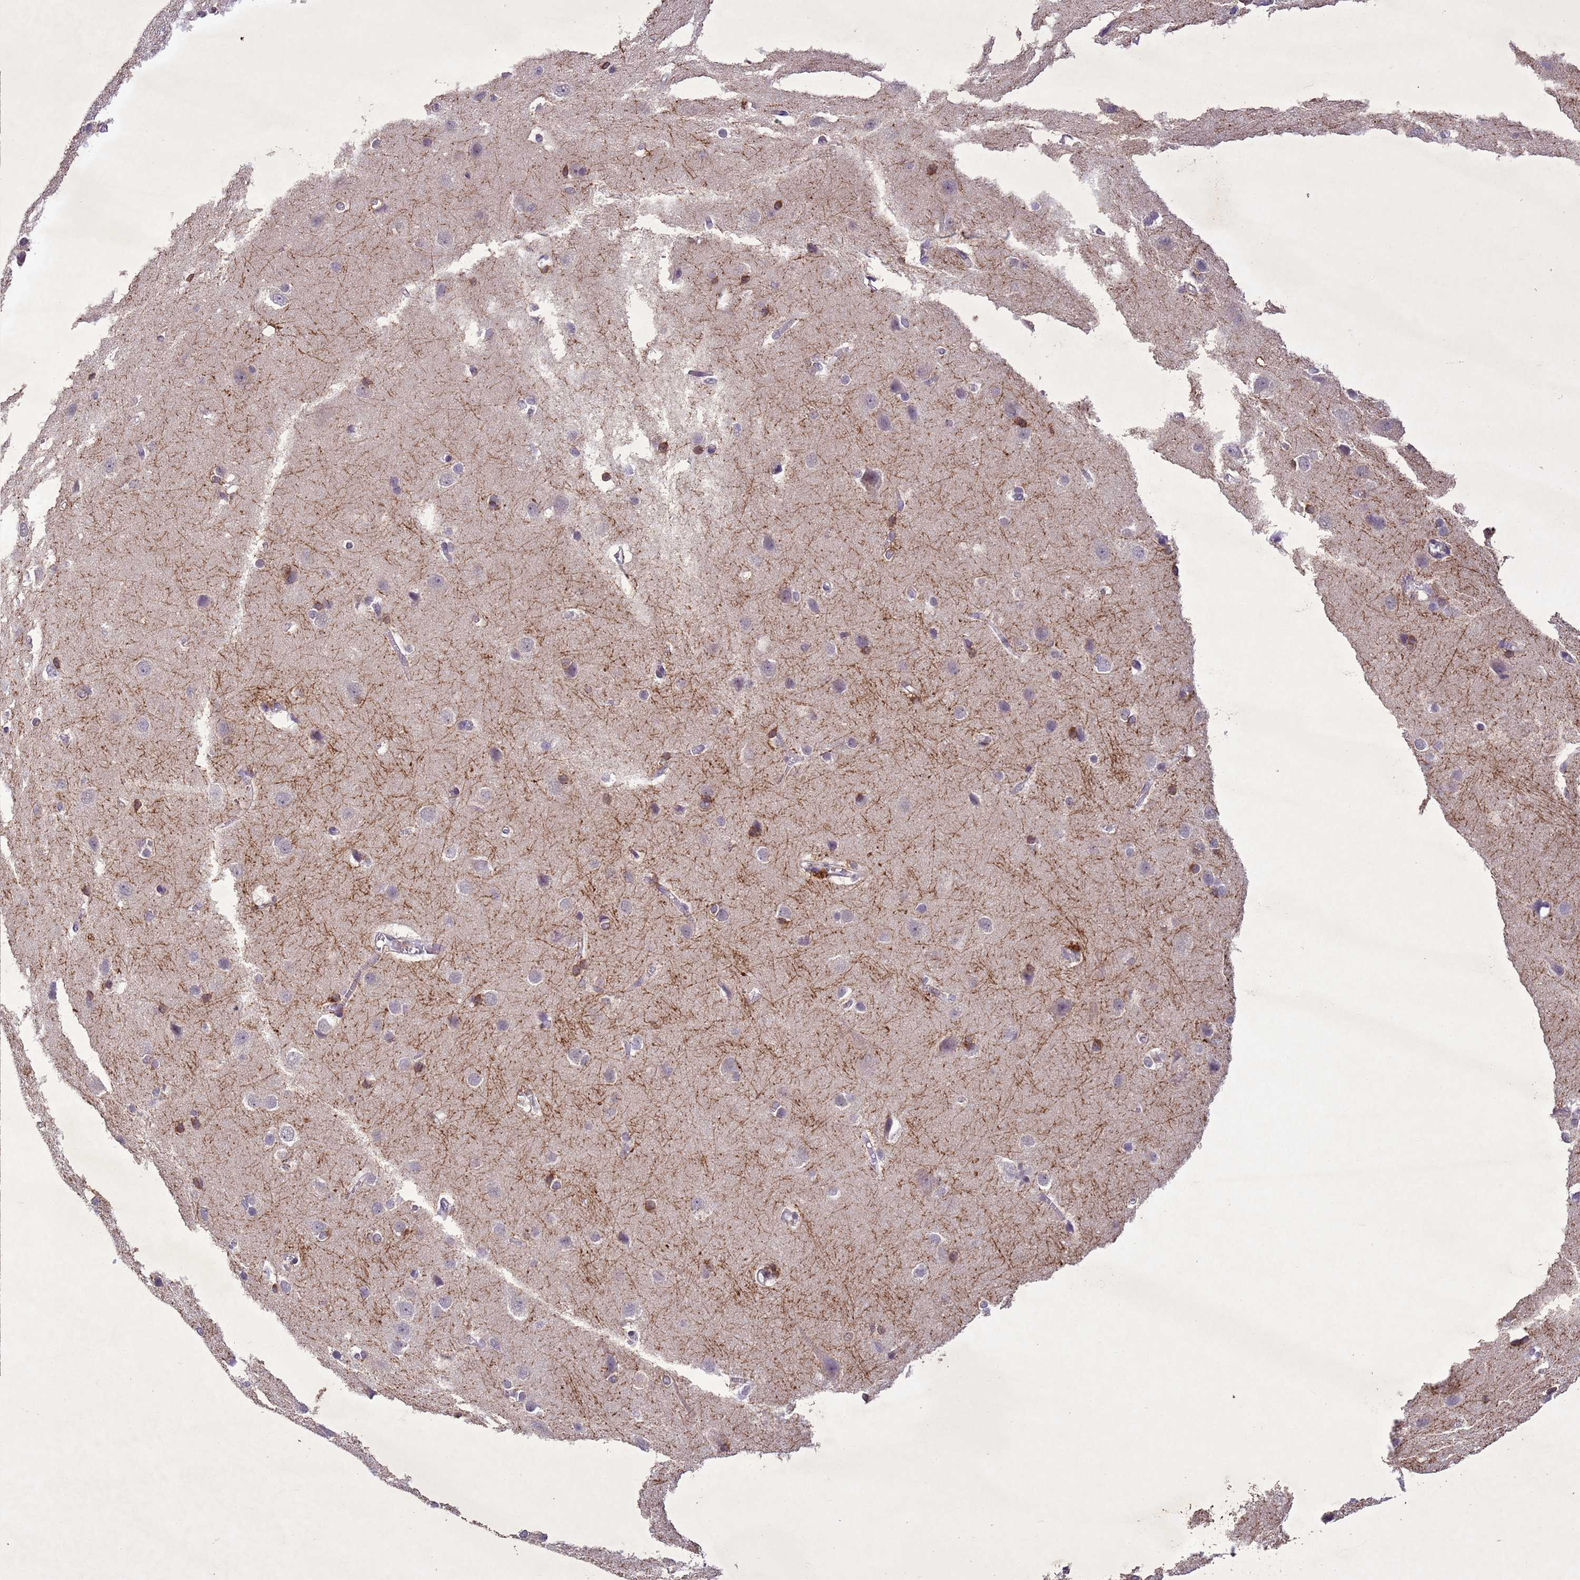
{"staining": {"intensity": "negative", "quantity": "none", "location": "none"}, "tissue": "cerebral cortex", "cell_type": "Endothelial cells", "image_type": "normal", "snomed": [{"axis": "morphology", "description": "Normal tissue, NOS"}, {"axis": "topography", "description": "Cerebral cortex"}], "caption": "Immunohistochemistry micrograph of normal human cerebral cortex stained for a protein (brown), which reveals no staining in endothelial cells. The staining is performed using DAB brown chromogen with nuclei counter-stained in using hematoxylin.", "gene": "NLRP11", "patient": {"sex": "male", "age": 37}}